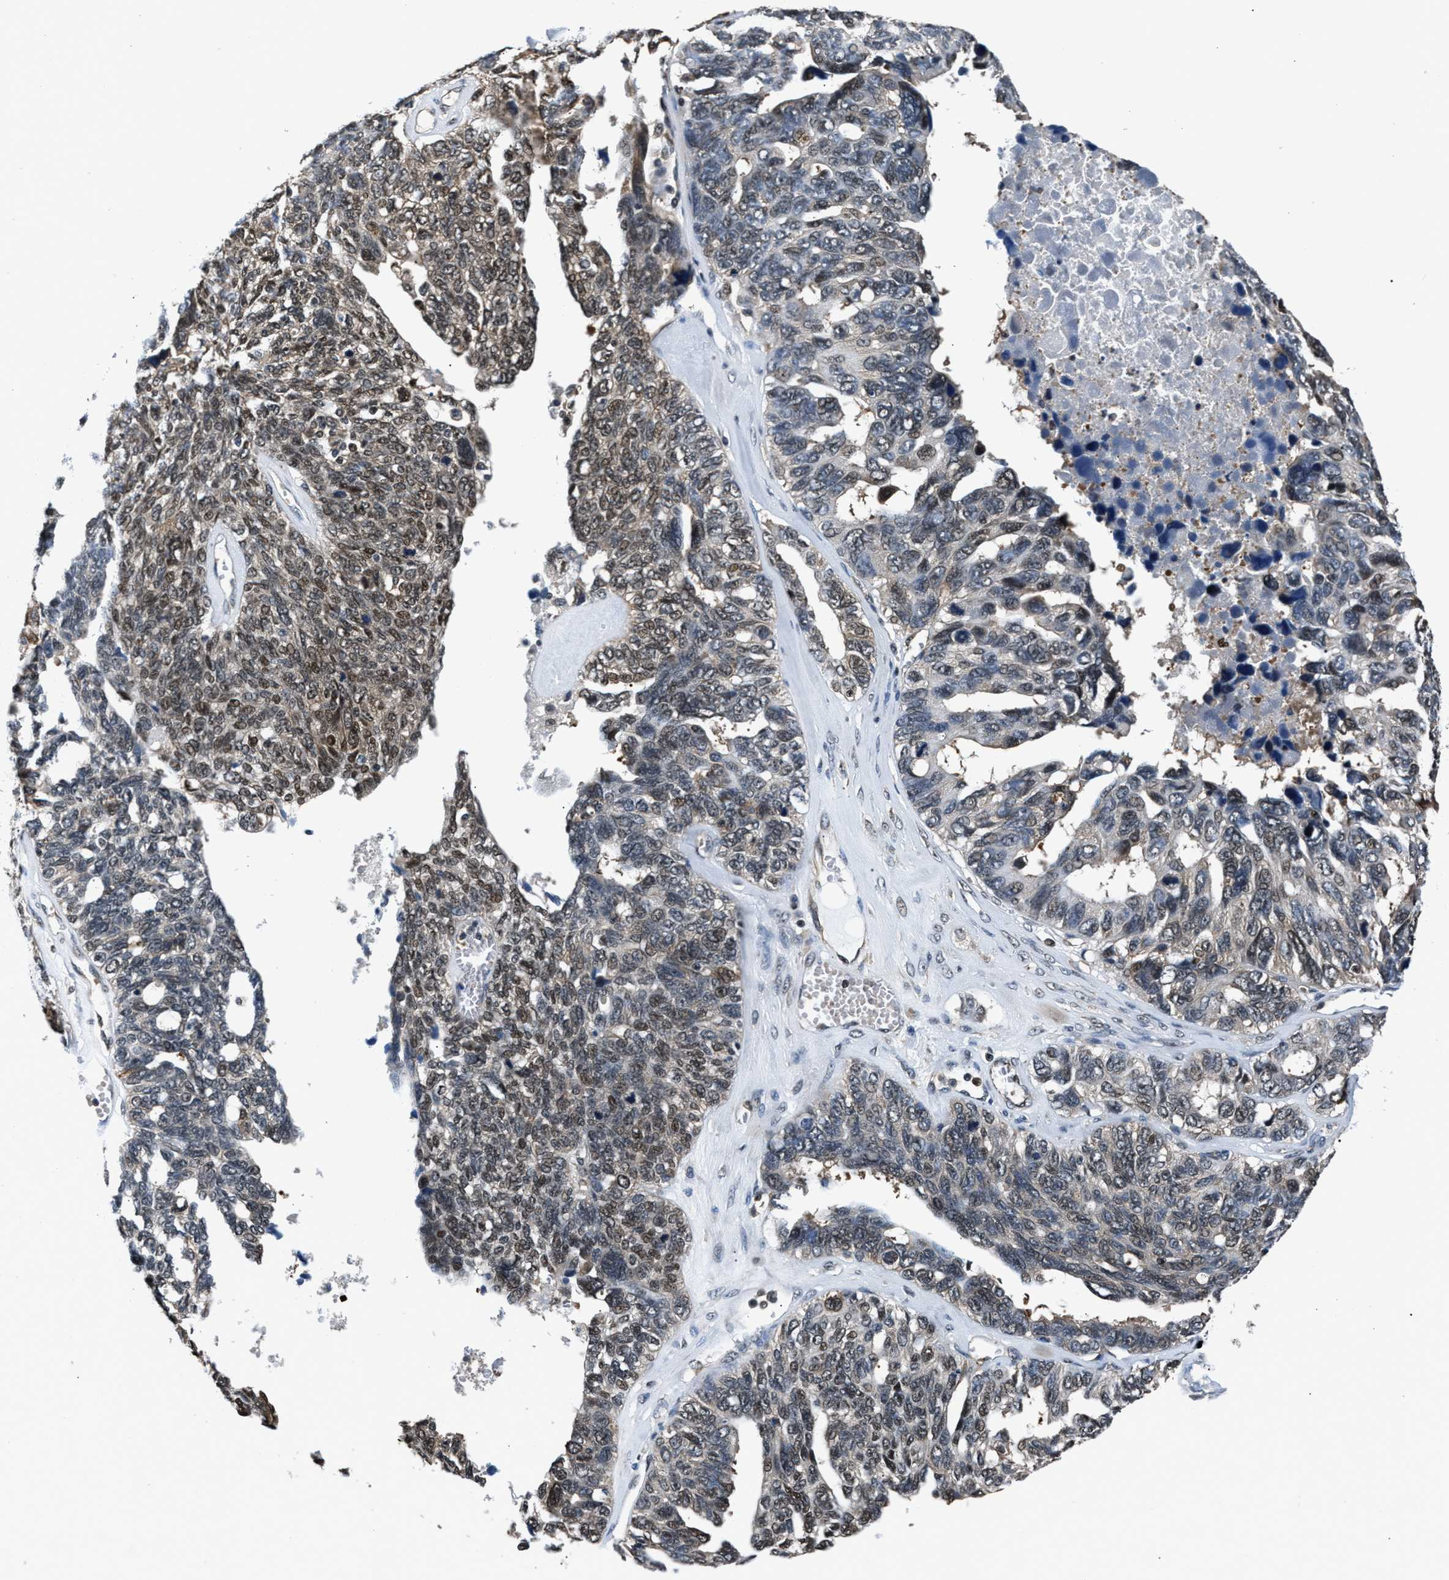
{"staining": {"intensity": "weak", "quantity": "25%-75%", "location": "cytoplasmic/membranous,nuclear"}, "tissue": "ovarian cancer", "cell_type": "Tumor cells", "image_type": "cancer", "snomed": [{"axis": "morphology", "description": "Cystadenocarcinoma, serous, NOS"}, {"axis": "topography", "description": "Ovary"}], "caption": "A brown stain highlights weak cytoplasmic/membranous and nuclear expression of a protein in human ovarian serous cystadenocarcinoma tumor cells. The protein is shown in brown color, while the nuclei are stained blue.", "gene": "RBM33", "patient": {"sex": "female", "age": 79}}